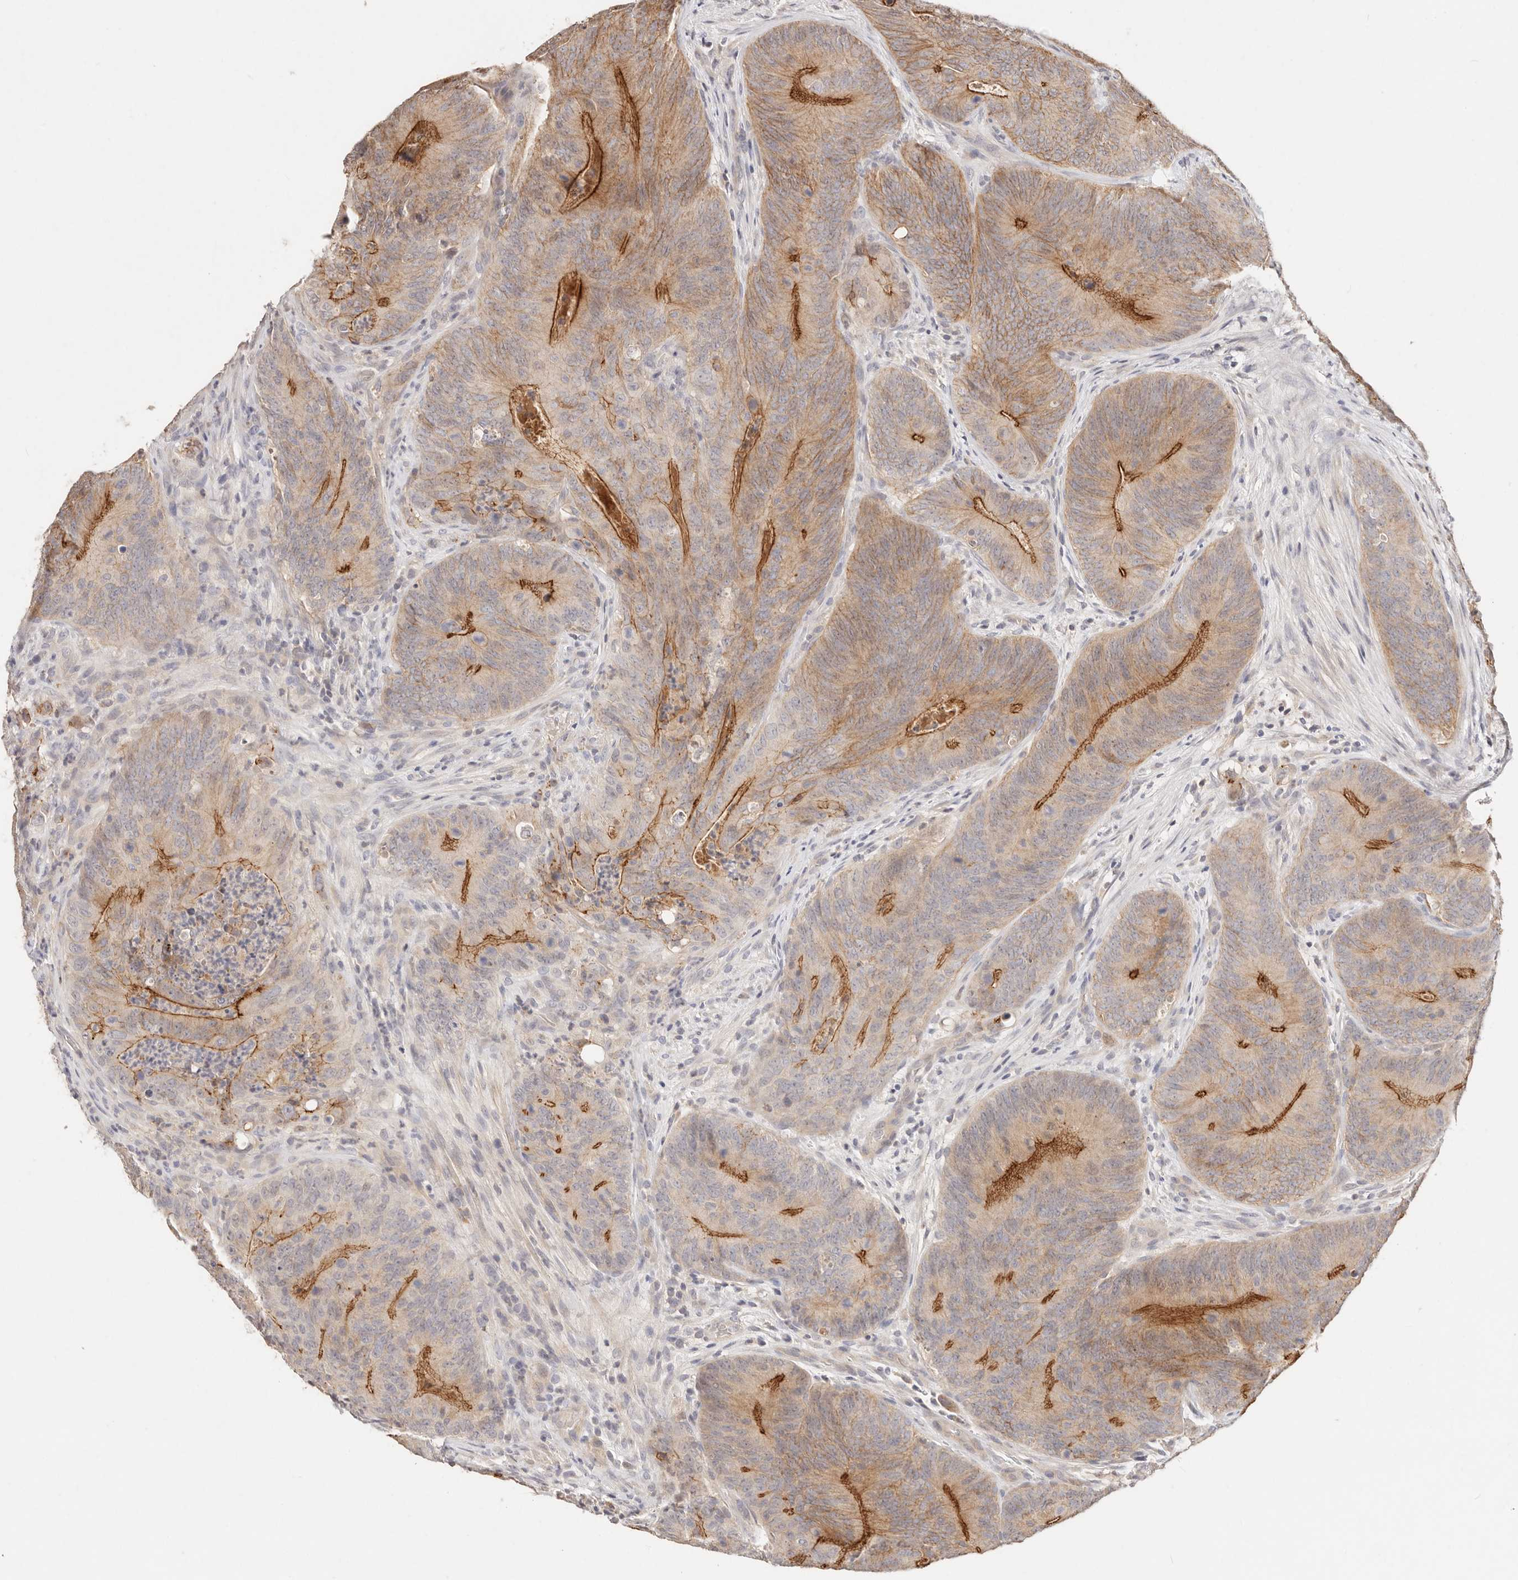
{"staining": {"intensity": "moderate", "quantity": "25%-75%", "location": "cytoplasmic/membranous"}, "tissue": "colorectal cancer", "cell_type": "Tumor cells", "image_type": "cancer", "snomed": [{"axis": "morphology", "description": "Normal tissue, NOS"}, {"axis": "topography", "description": "Colon"}], "caption": "Colorectal cancer tissue exhibits moderate cytoplasmic/membranous positivity in about 25%-75% of tumor cells", "gene": "CXADR", "patient": {"sex": "female", "age": 82}}